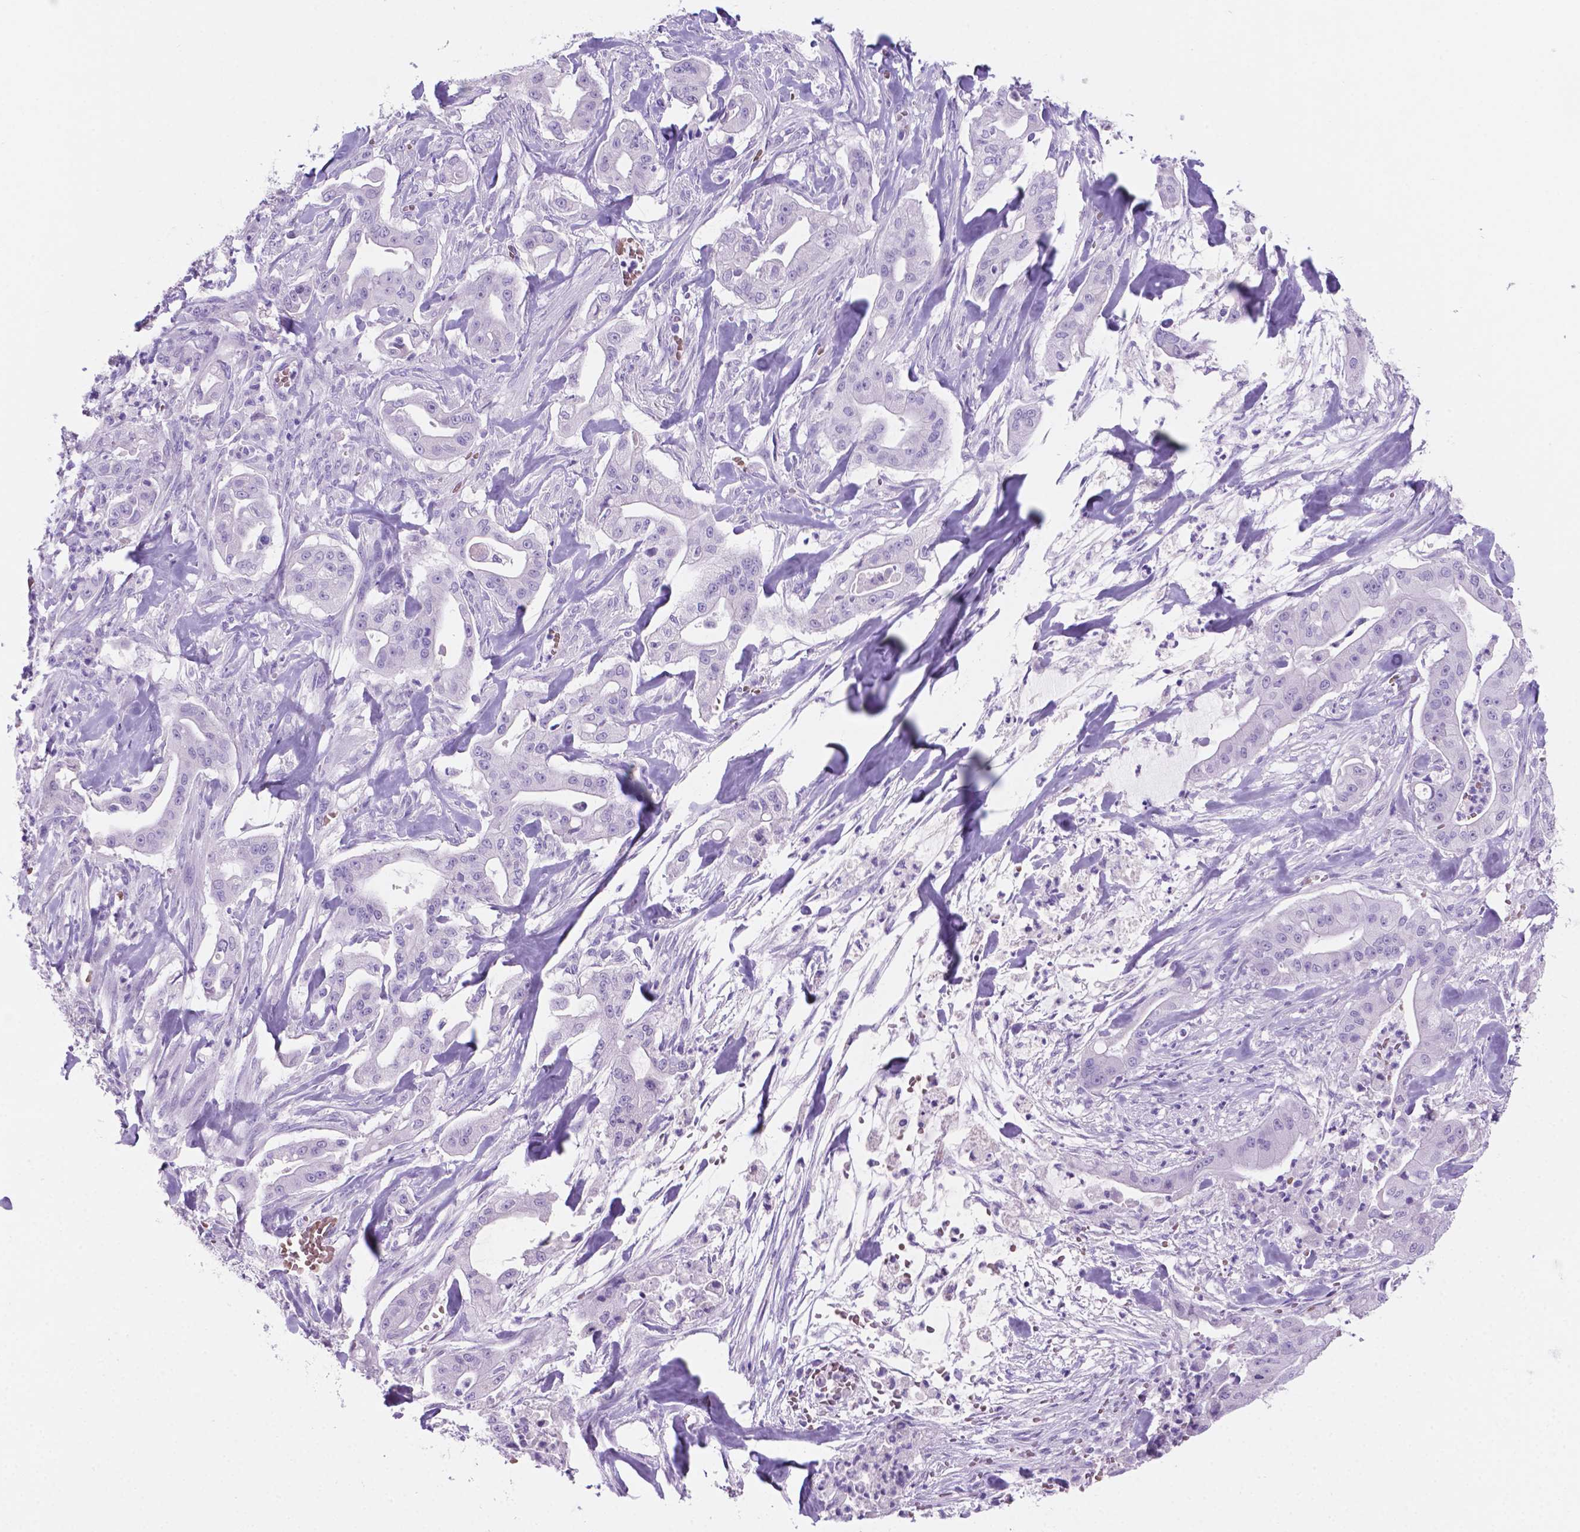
{"staining": {"intensity": "negative", "quantity": "none", "location": "none"}, "tissue": "pancreatic cancer", "cell_type": "Tumor cells", "image_type": "cancer", "snomed": [{"axis": "morphology", "description": "Normal tissue, NOS"}, {"axis": "morphology", "description": "Inflammation, NOS"}, {"axis": "morphology", "description": "Adenocarcinoma, NOS"}, {"axis": "topography", "description": "Pancreas"}], "caption": "Immunohistochemistry photomicrograph of human pancreatic adenocarcinoma stained for a protein (brown), which exhibits no staining in tumor cells. (Immunohistochemistry, brightfield microscopy, high magnification).", "gene": "GRIN2B", "patient": {"sex": "male", "age": 57}}